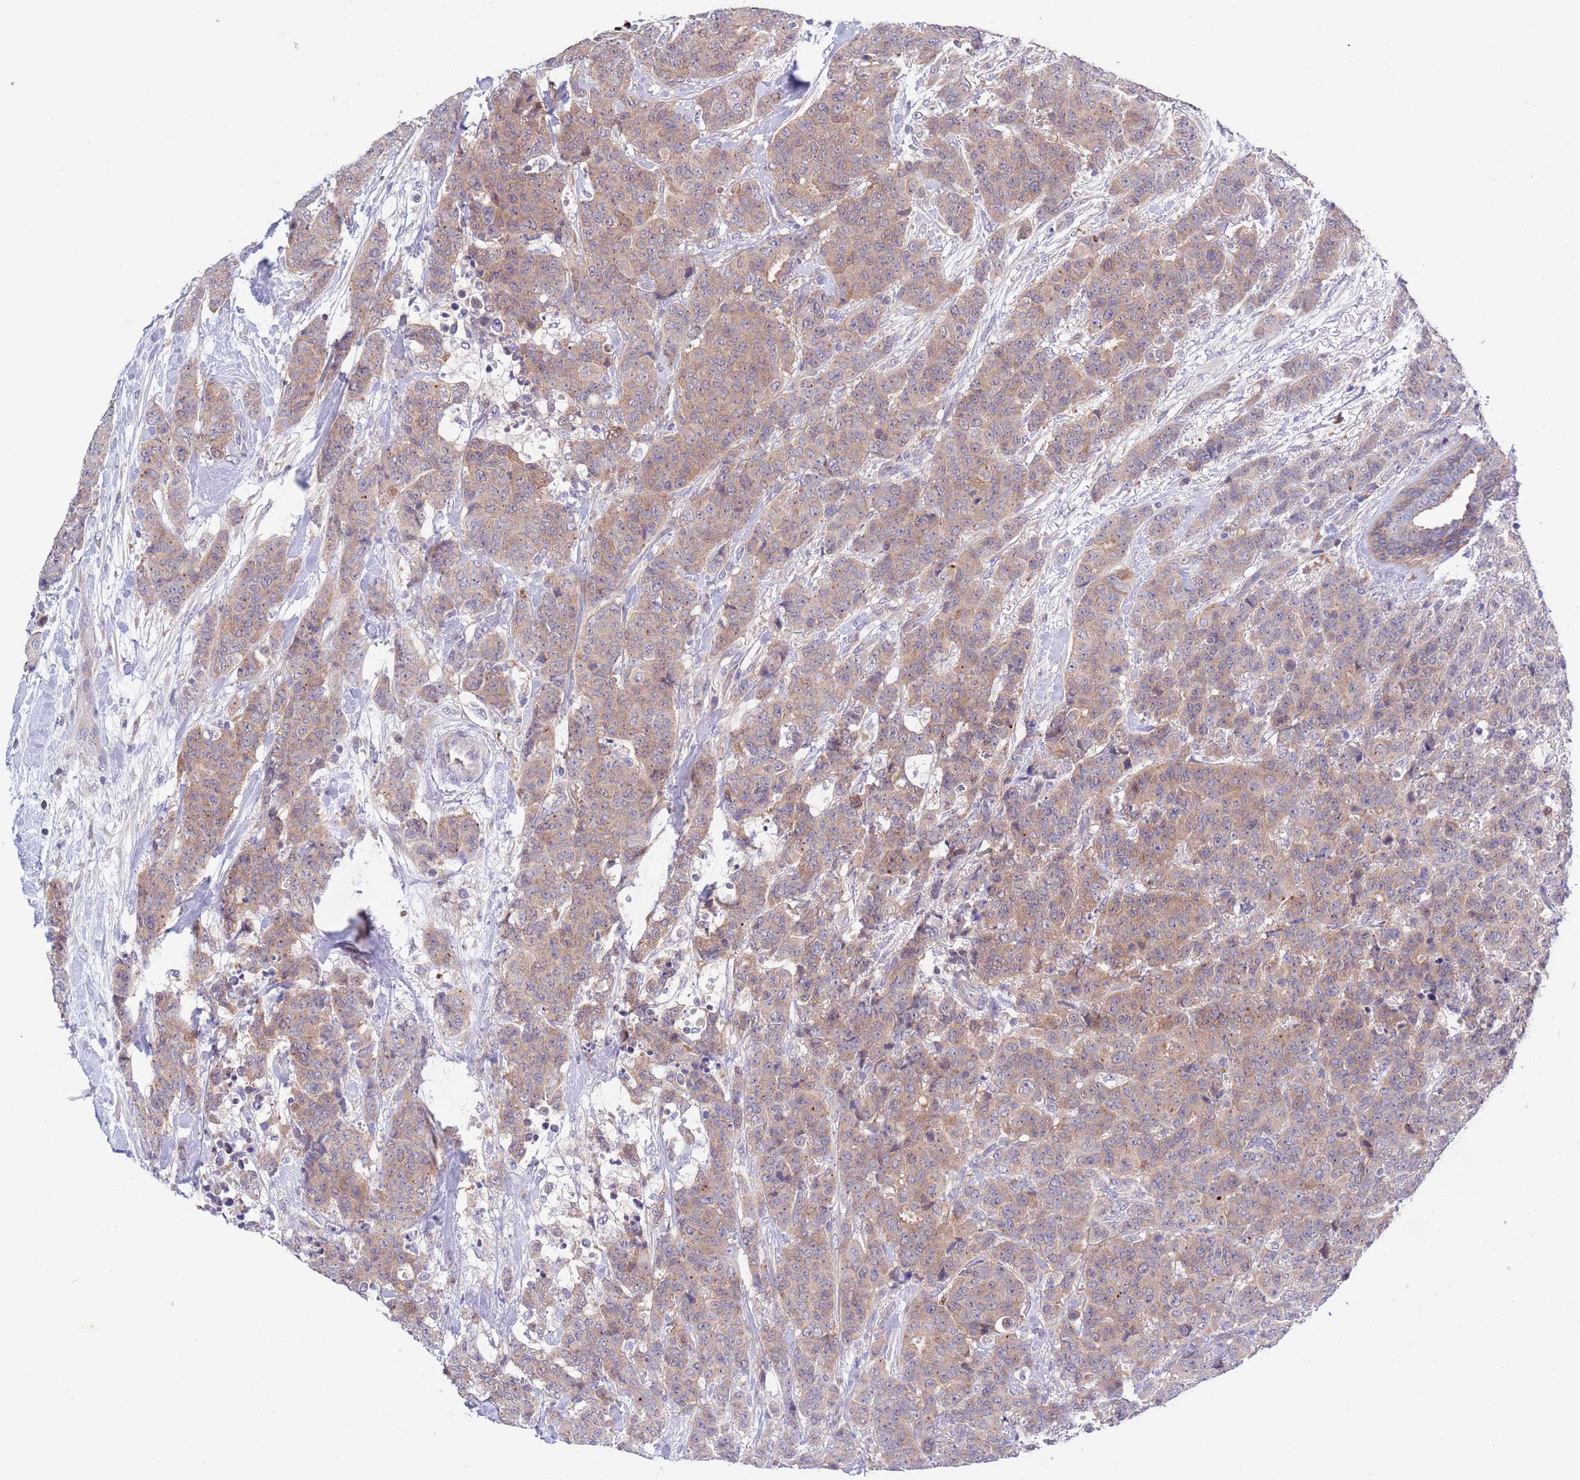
{"staining": {"intensity": "moderate", "quantity": ">75%", "location": "cytoplasmic/membranous"}, "tissue": "breast cancer", "cell_type": "Tumor cells", "image_type": "cancer", "snomed": [{"axis": "morphology", "description": "Duct carcinoma"}, {"axis": "topography", "description": "Breast"}], "caption": "IHC (DAB (3,3'-diaminobenzidine)) staining of human breast cancer (intraductal carcinoma) reveals moderate cytoplasmic/membranous protein expression in approximately >75% of tumor cells. (DAB (3,3'-diaminobenzidine) = brown stain, brightfield microscopy at high magnification).", "gene": "KLHL29", "patient": {"sex": "female", "age": 40}}